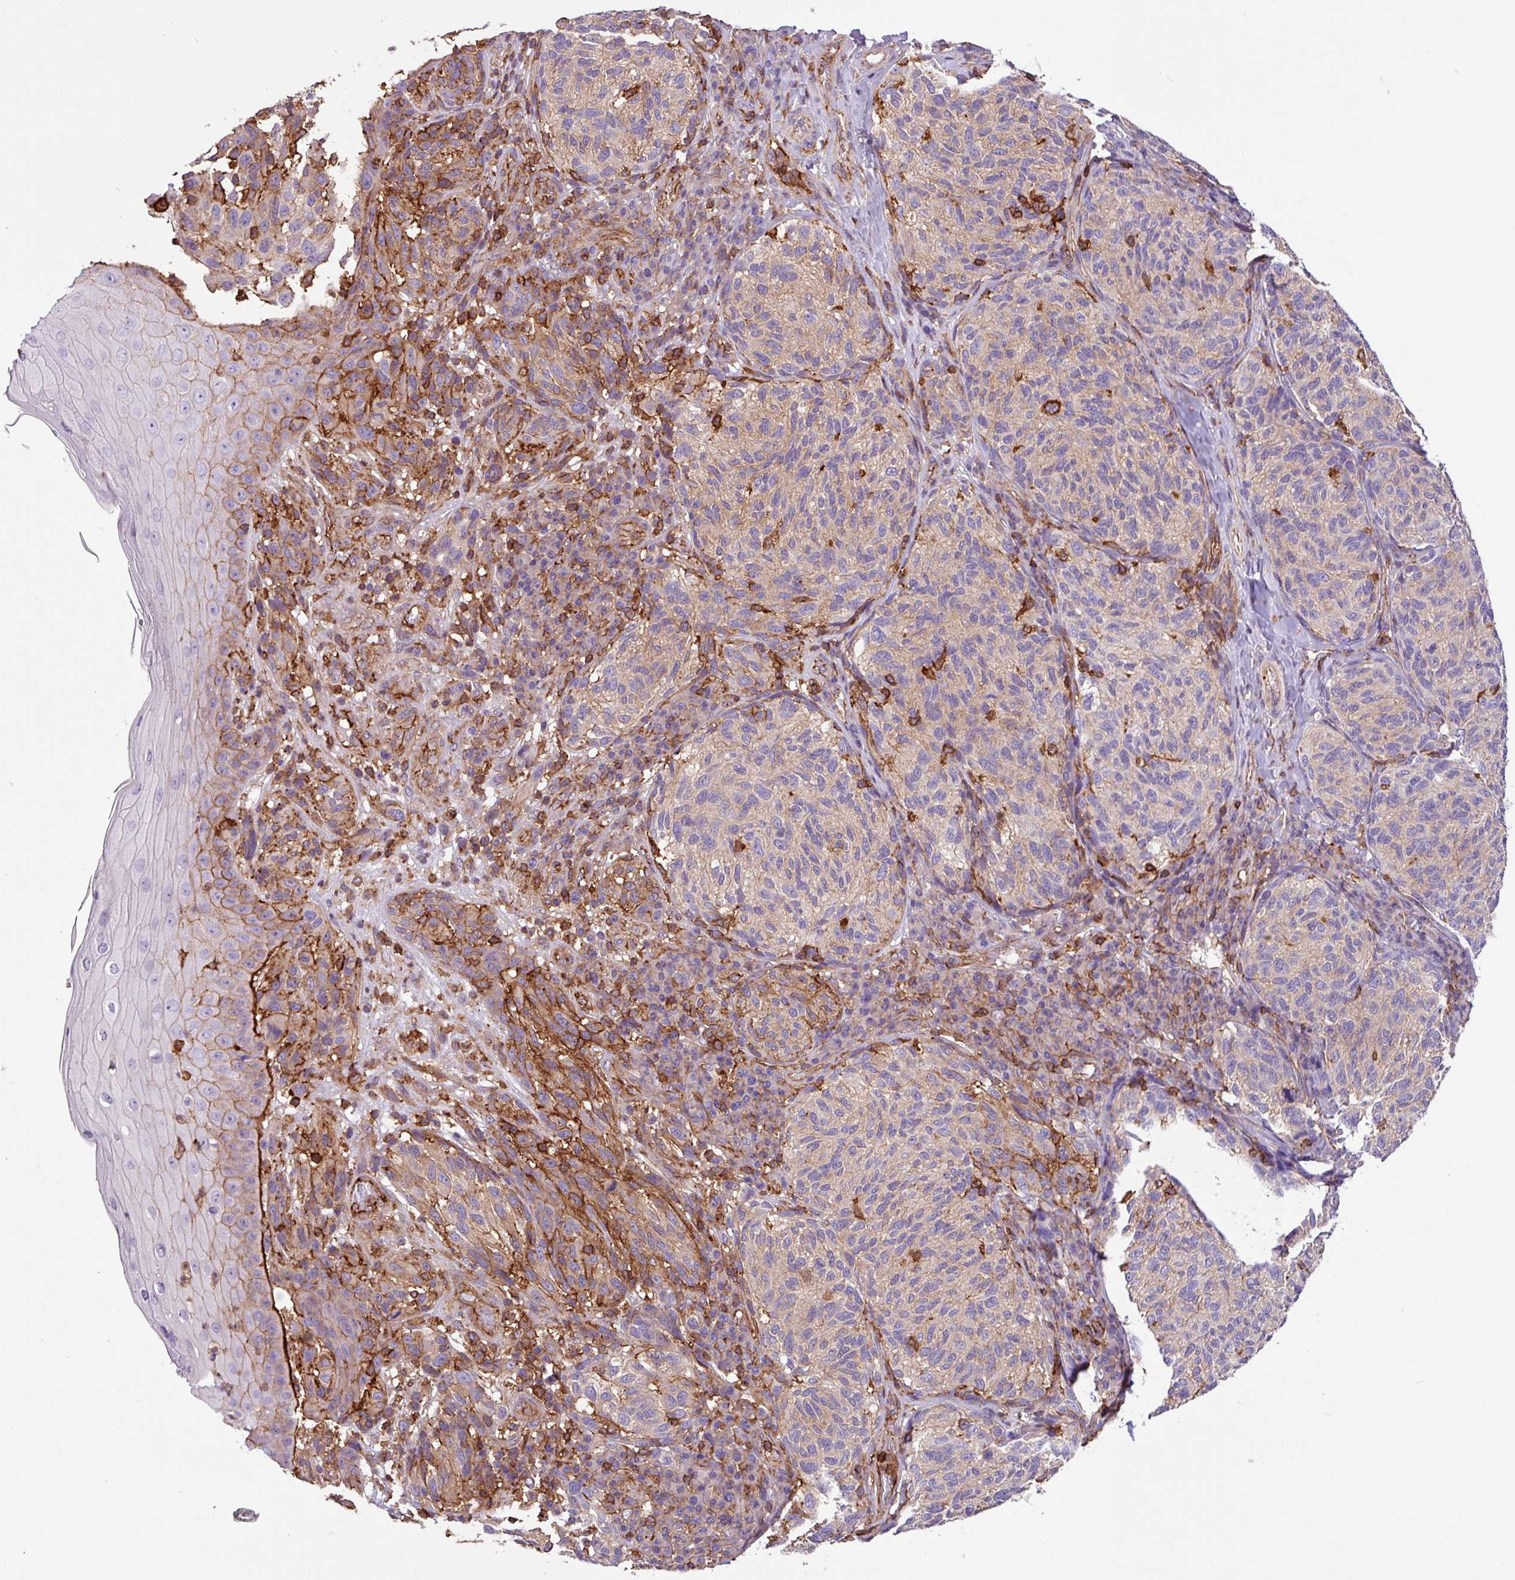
{"staining": {"intensity": "weak", "quantity": ">75%", "location": "cytoplasmic/membranous"}, "tissue": "melanoma", "cell_type": "Tumor cells", "image_type": "cancer", "snomed": [{"axis": "morphology", "description": "Malignant melanoma, NOS"}, {"axis": "topography", "description": "Skin"}], "caption": "A high-resolution image shows immunohistochemistry (IHC) staining of melanoma, which shows weak cytoplasmic/membranous positivity in approximately >75% of tumor cells.", "gene": "PPP1R18", "patient": {"sex": "female", "age": 73}}